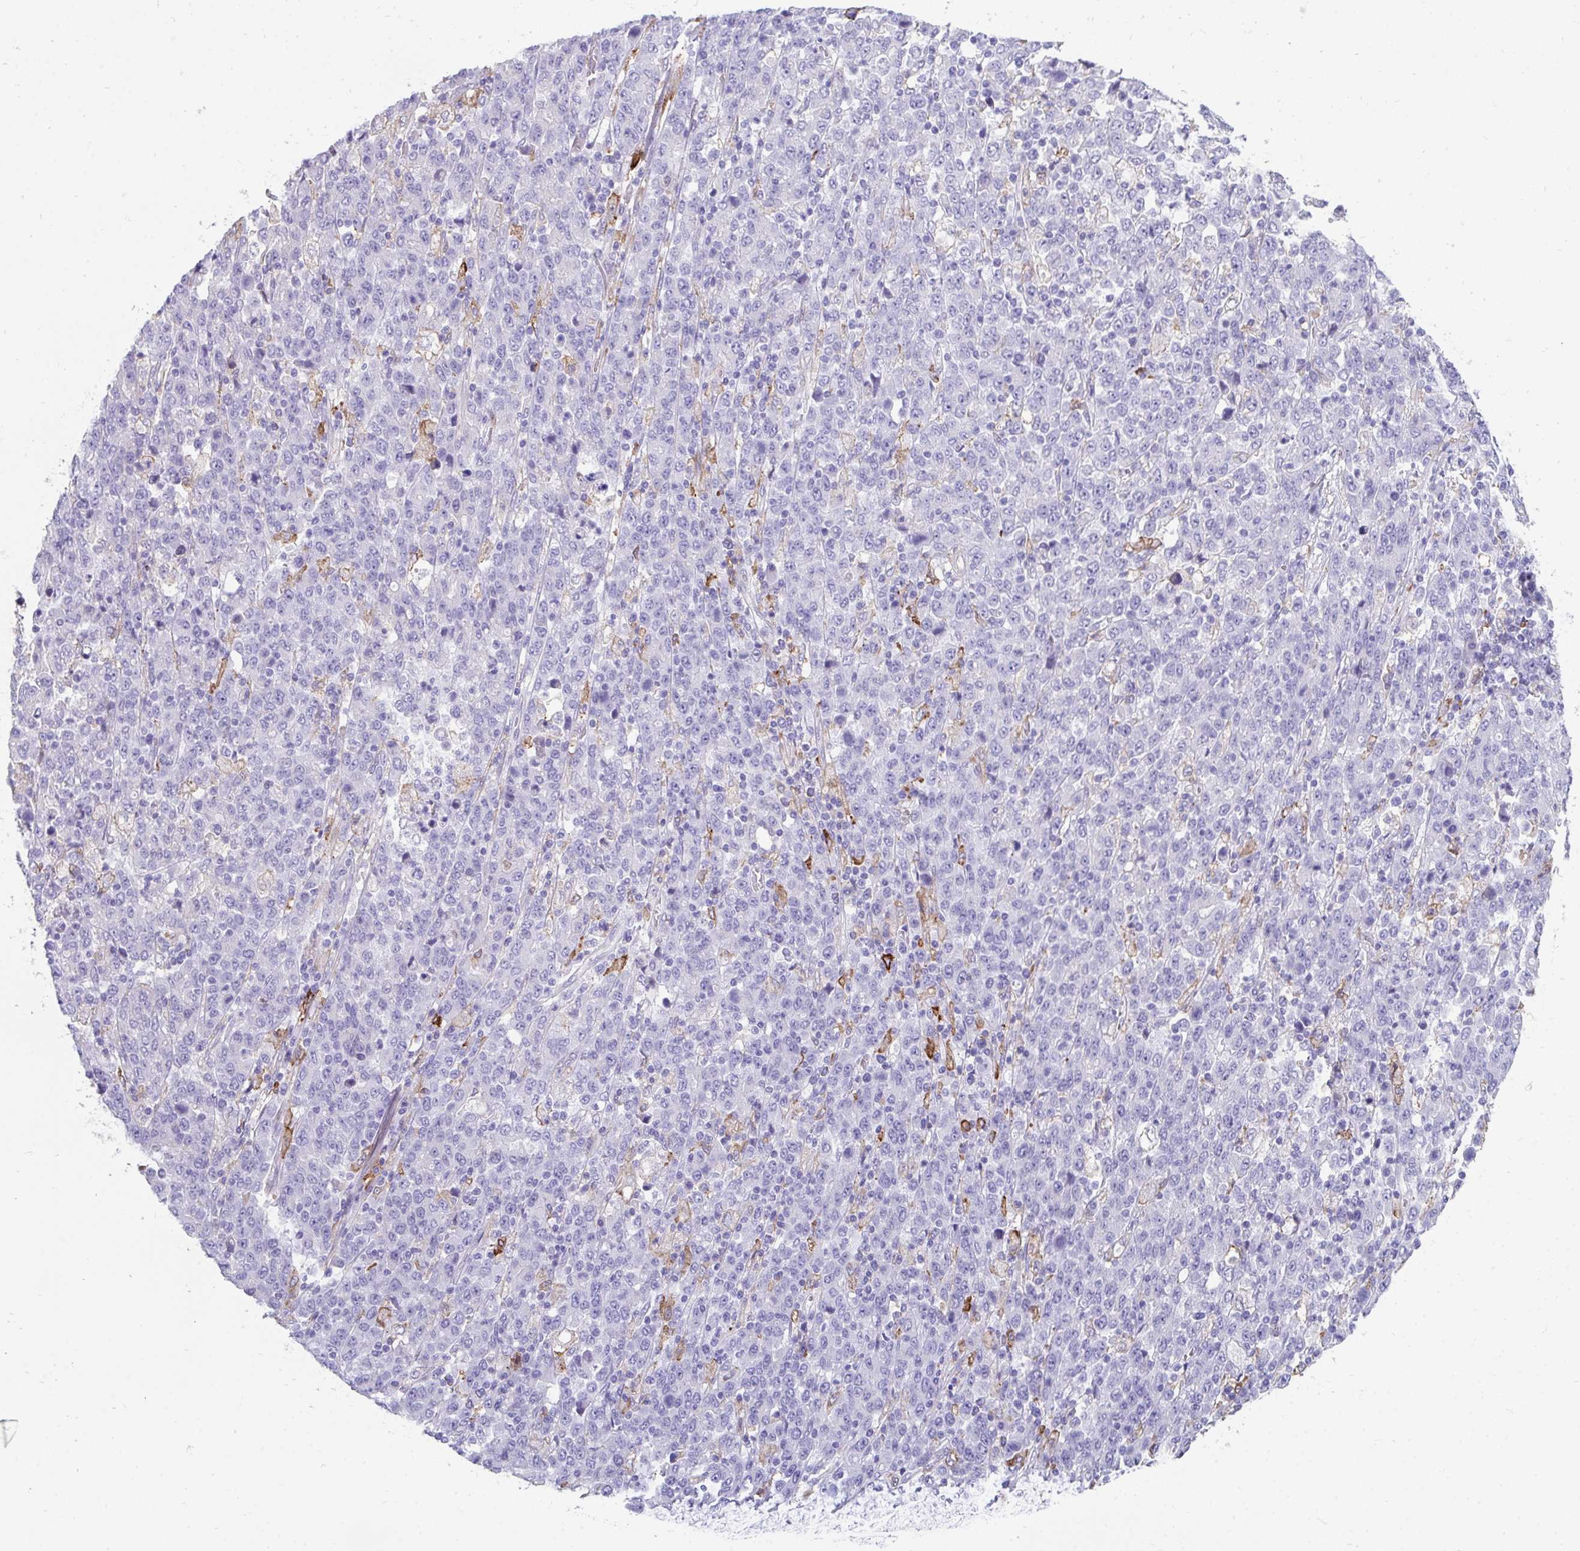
{"staining": {"intensity": "negative", "quantity": "none", "location": "none"}, "tissue": "stomach cancer", "cell_type": "Tumor cells", "image_type": "cancer", "snomed": [{"axis": "morphology", "description": "Adenocarcinoma, NOS"}, {"axis": "topography", "description": "Stomach, upper"}], "caption": "The photomicrograph displays no staining of tumor cells in stomach adenocarcinoma.", "gene": "CD163", "patient": {"sex": "male", "age": 69}}